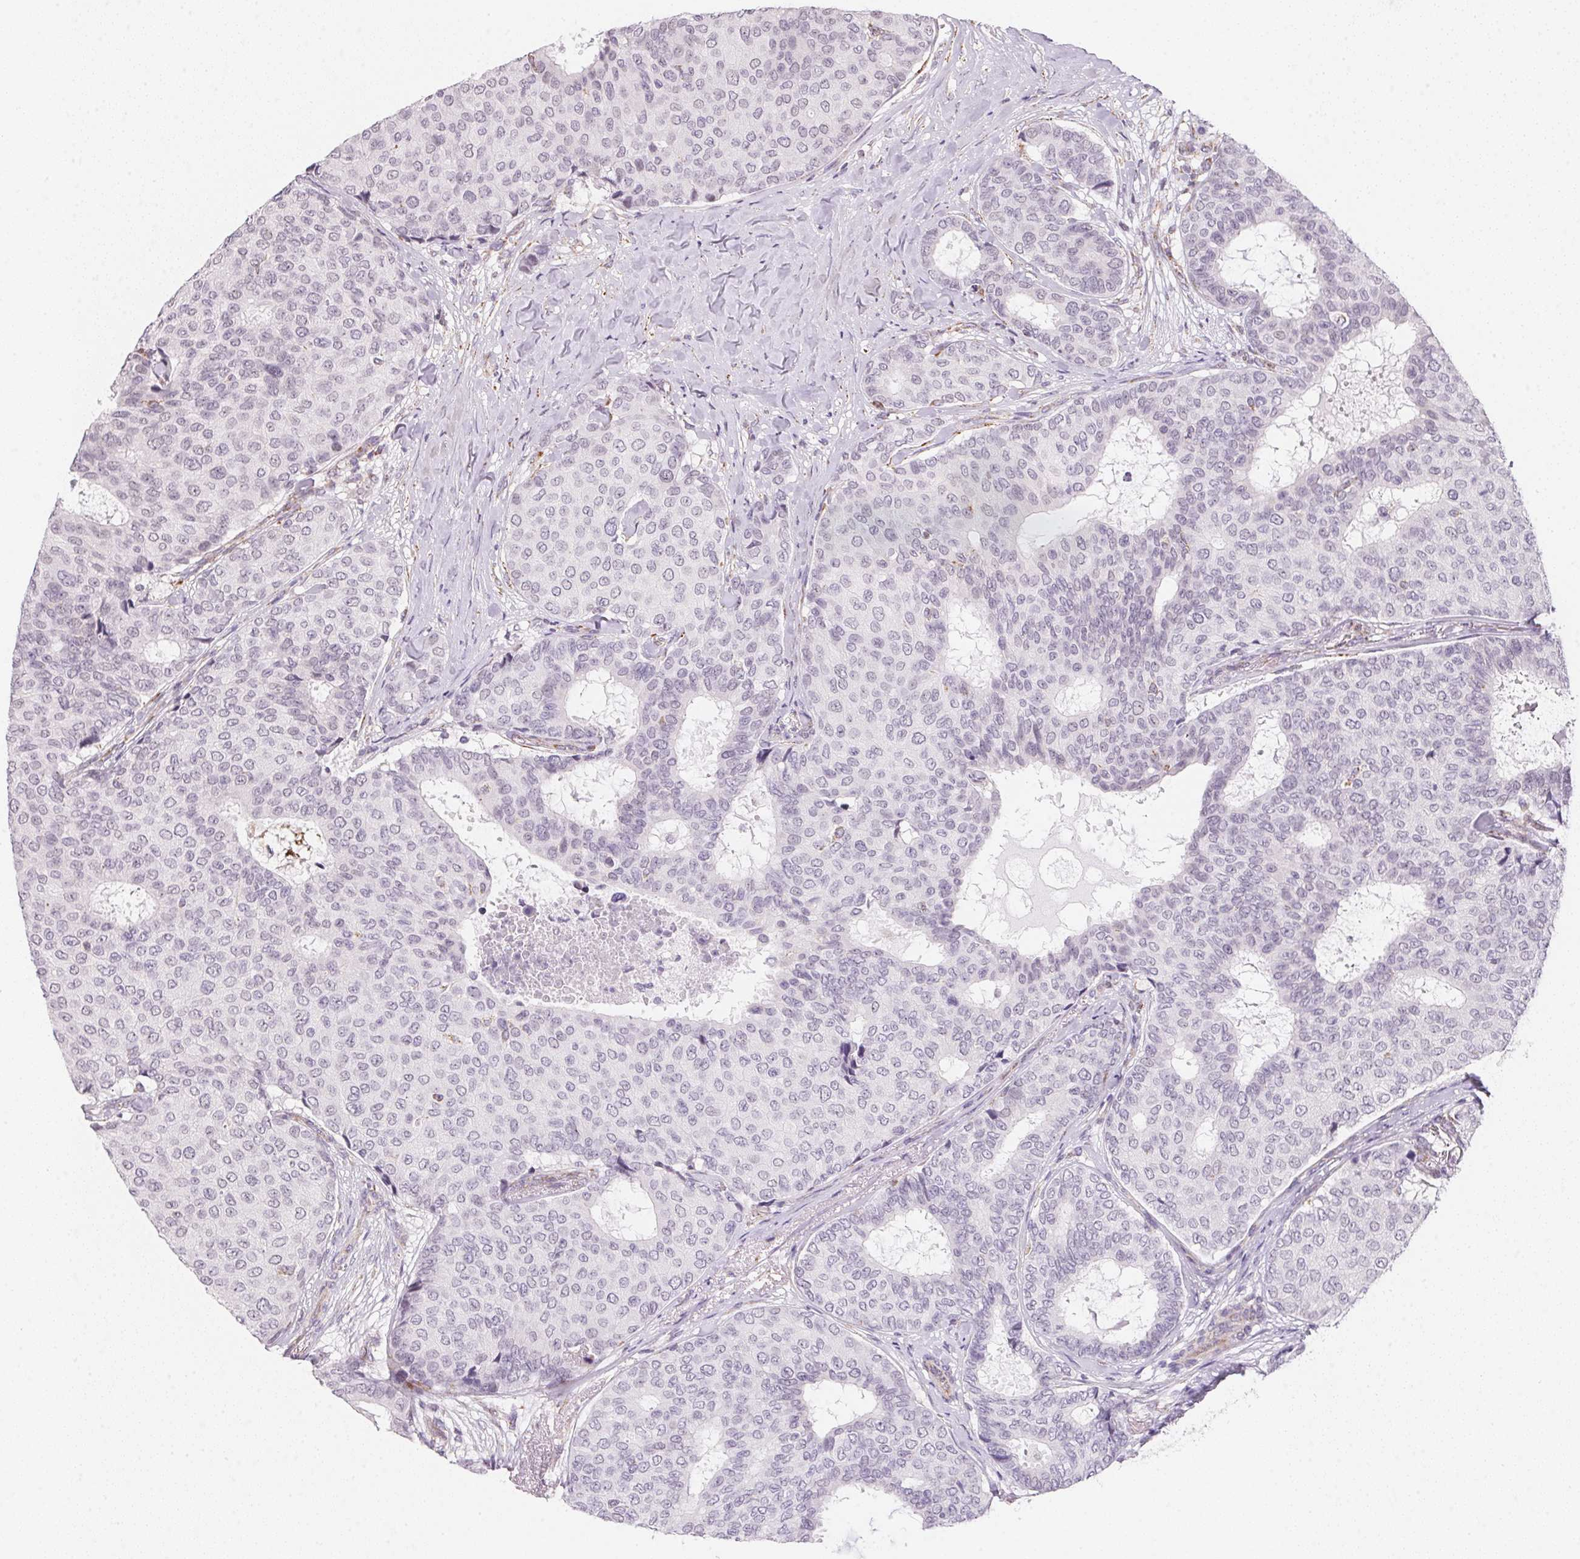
{"staining": {"intensity": "negative", "quantity": "none", "location": "none"}, "tissue": "breast cancer", "cell_type": "Tumor cells", "image_type": "cancer", "snomed": [{"axis": "morphology", "description": "Duct carcinoma"}, {"axis": "topography", "description": "Breast"}], "caption": "Tumor cells are negative for protein expression in human breast intraductal carcinoma.", "gene": "GIPC2", "patient": {"sex": "female", "age": 75}}